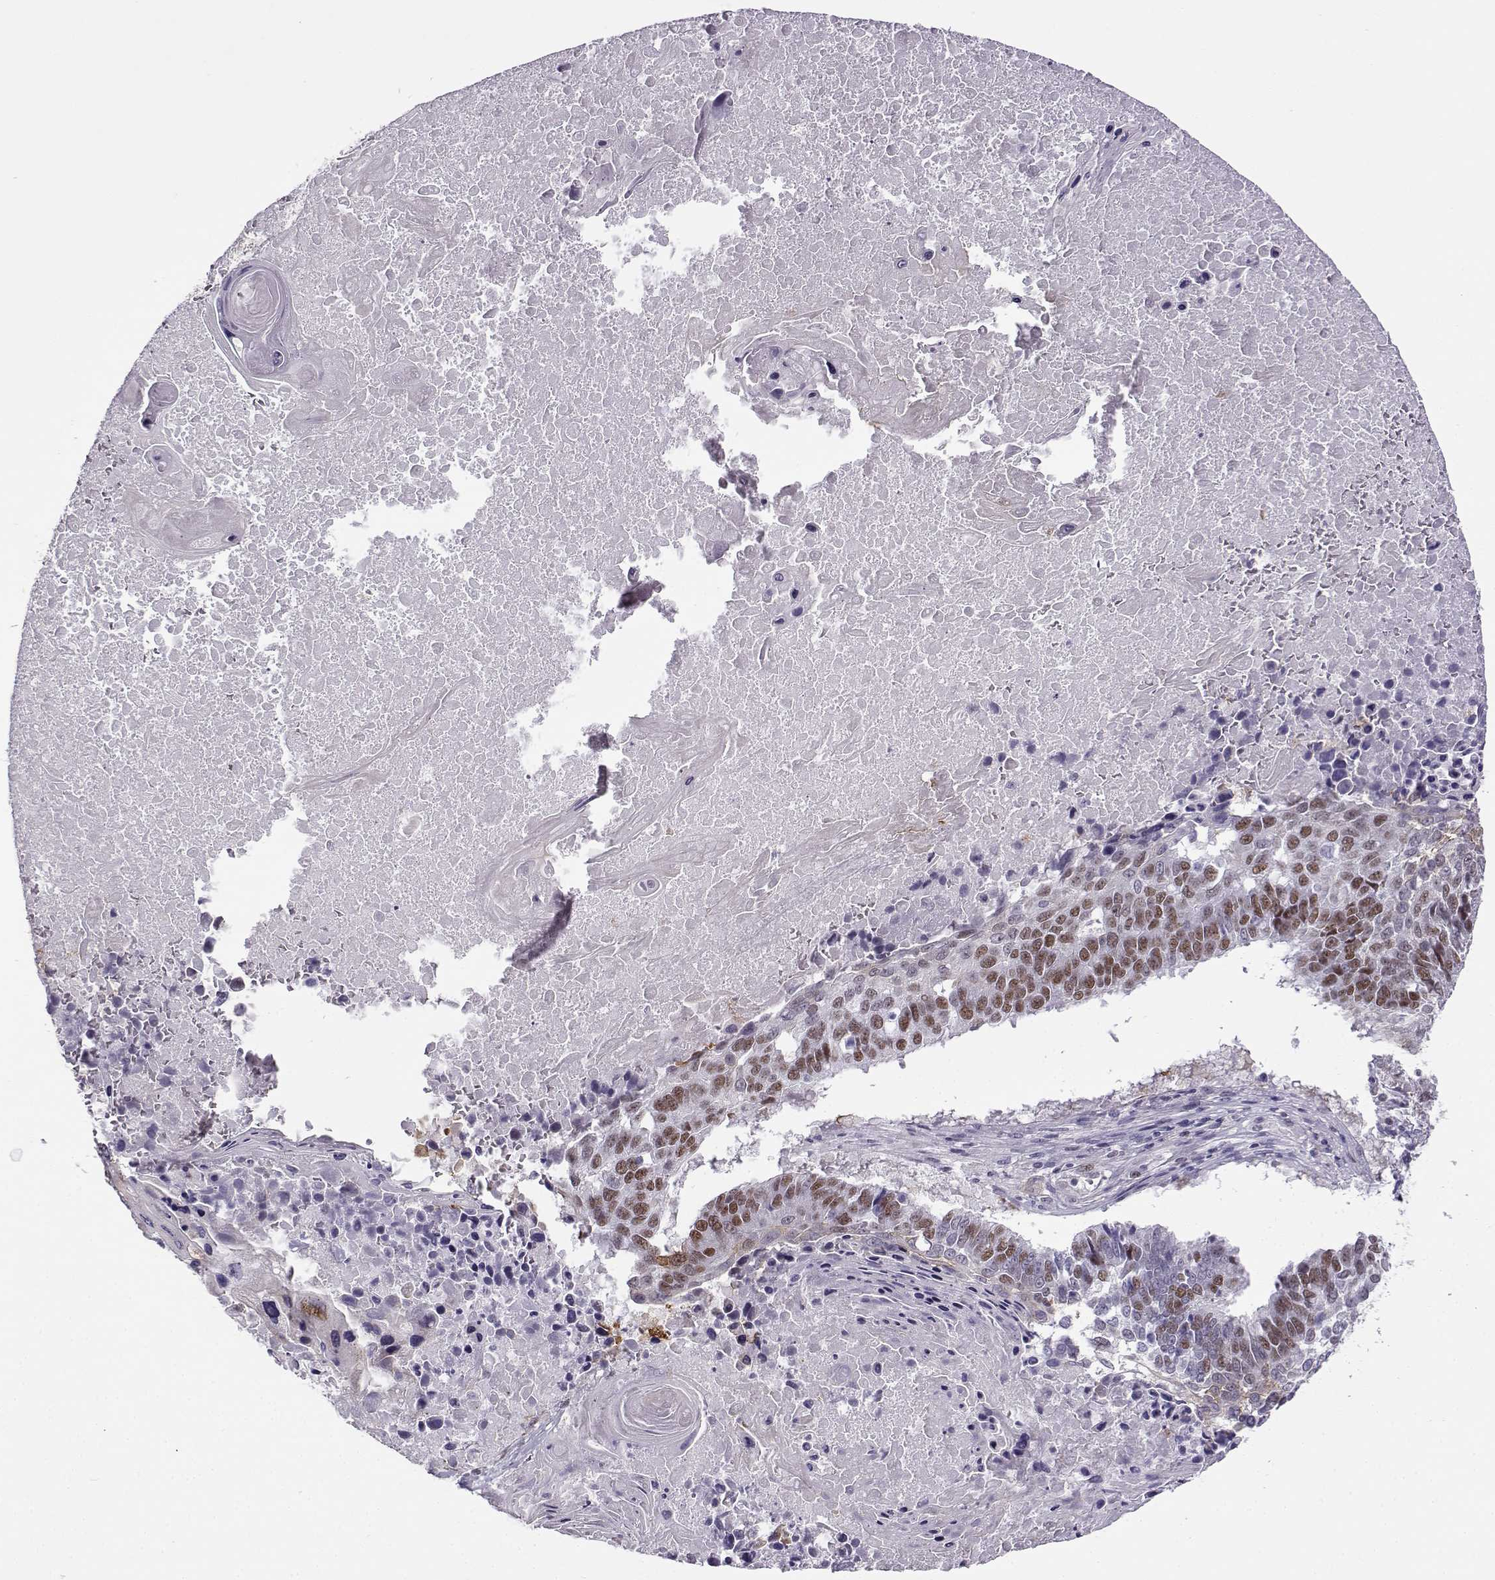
{"staining": {"intensity": "moderate", "quantity": "<25%", "location": "cytoplasmic/membranous,nuclear"}, "tissue": "lung cancer", "cell_type": "Tumor cells", "image_type": "cancer", "snomed": [{"axis": "morphology", "description": "Squamous cell carcinoma, NOS"}, {"axis": "topography", "description": "Lung"}], "caption": "Lung cancer was stained to show a protein in brown. There is low levels of moderate cytoplasmic/membranous and nuclear positivity in about <25% of tumor cells. (DAB (3,3'-diaminobenzidine) IHC with brightfield microscopy, high magnification).", "gene": "BACH1", "patient": {"sex": "male", "age": 73}}